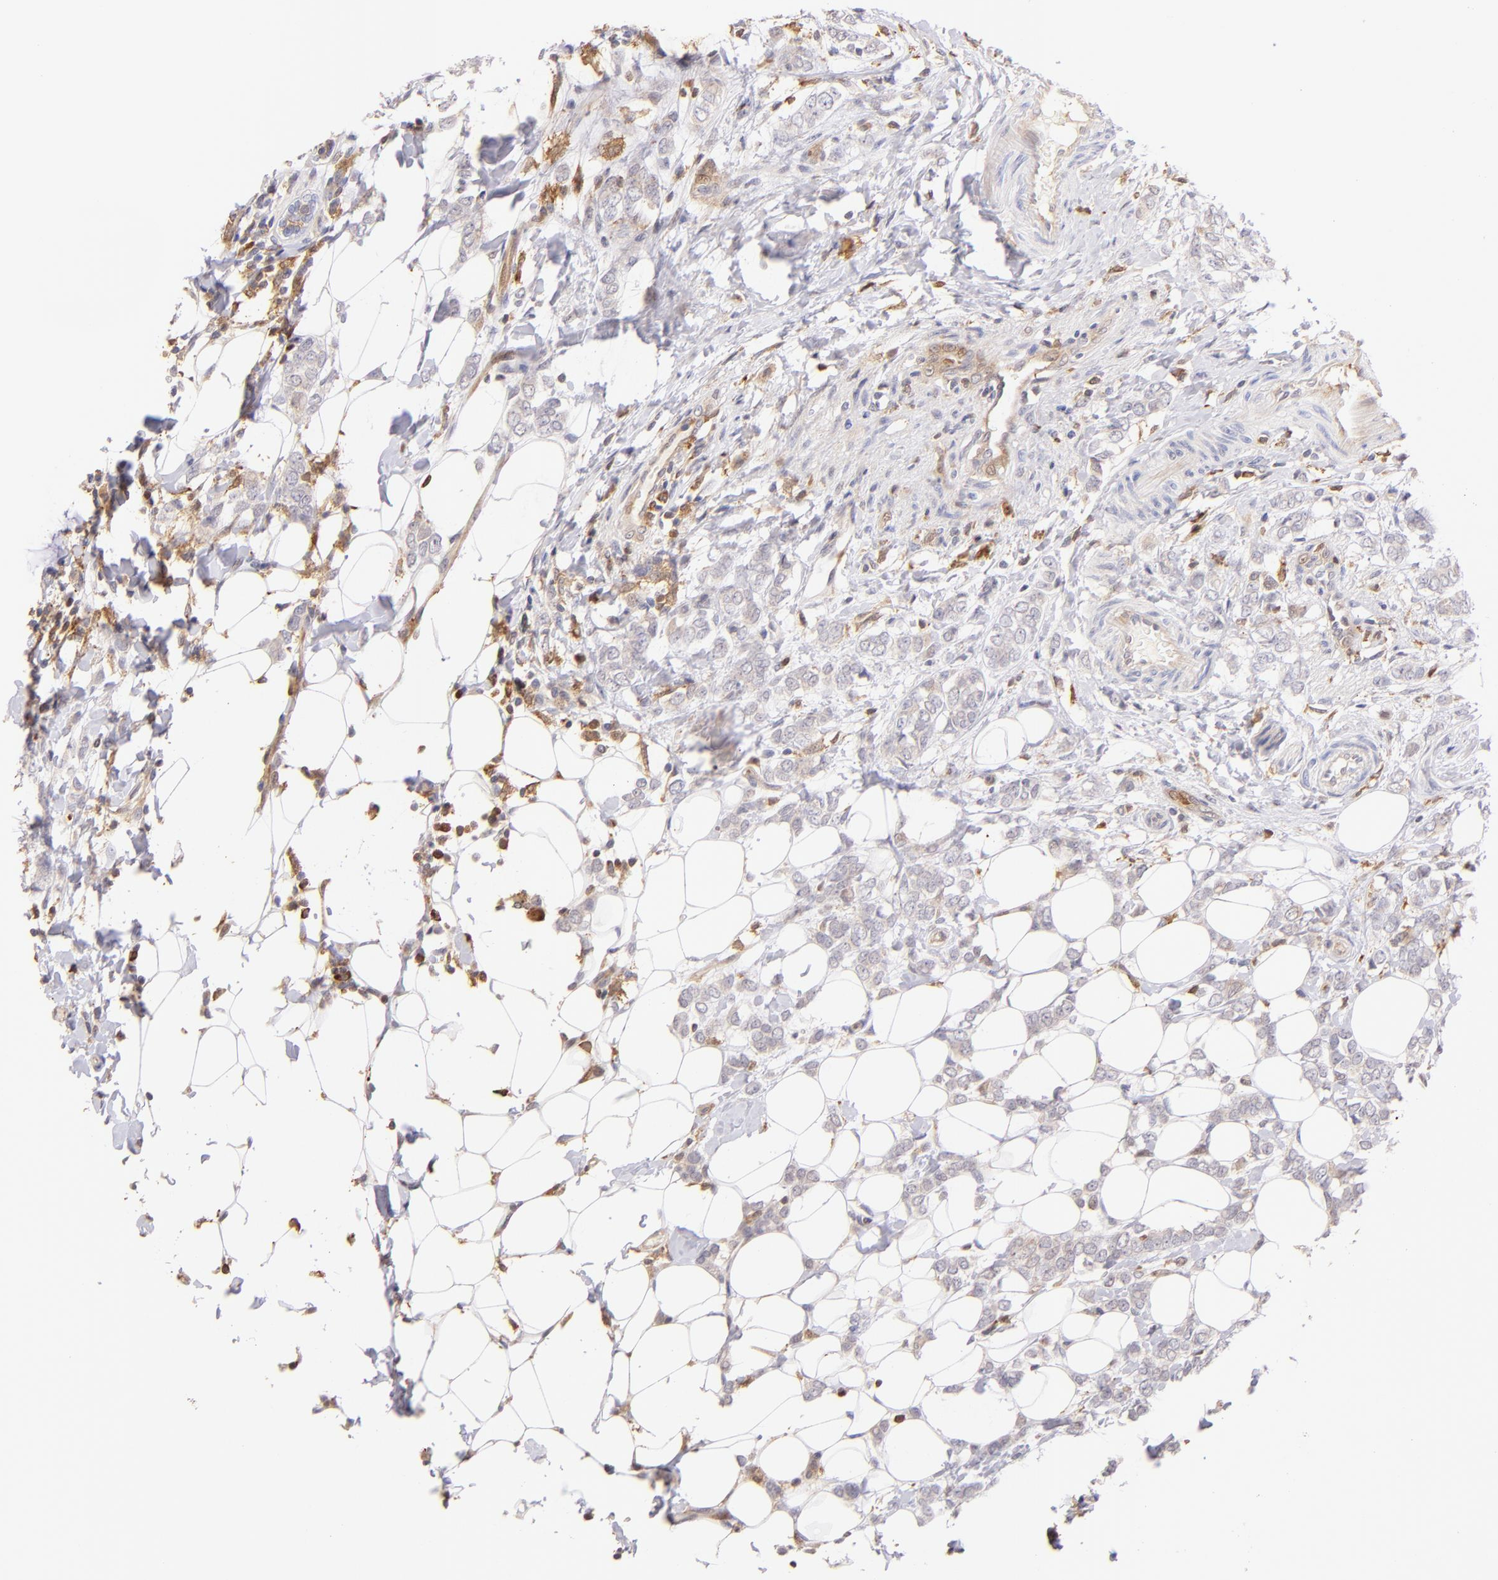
{"staining": {"intensity": "weak", "quantity": "25%-75%", "location": "cytoplasmic/membranous"}, "tissue": "breast cancer", "cell_type": "Tumor cells", "image_type": "cancer", "snomed": [{"axis": "morphology", "description": "Normal tissue, NOS"}, {"axis": "morphology", "description": "Lobular carcinoma"}, {"axis": "topography", "description": "Breast"}], "caption": "Human breast cancer (lobular carcinoma) stained for a protein (brown) shows weak cytoplasmic/membranous positive staining in about 25%-75% of tumor cells.", "gene": "BTK", "patient": {"sex": "female", "age": 47}}